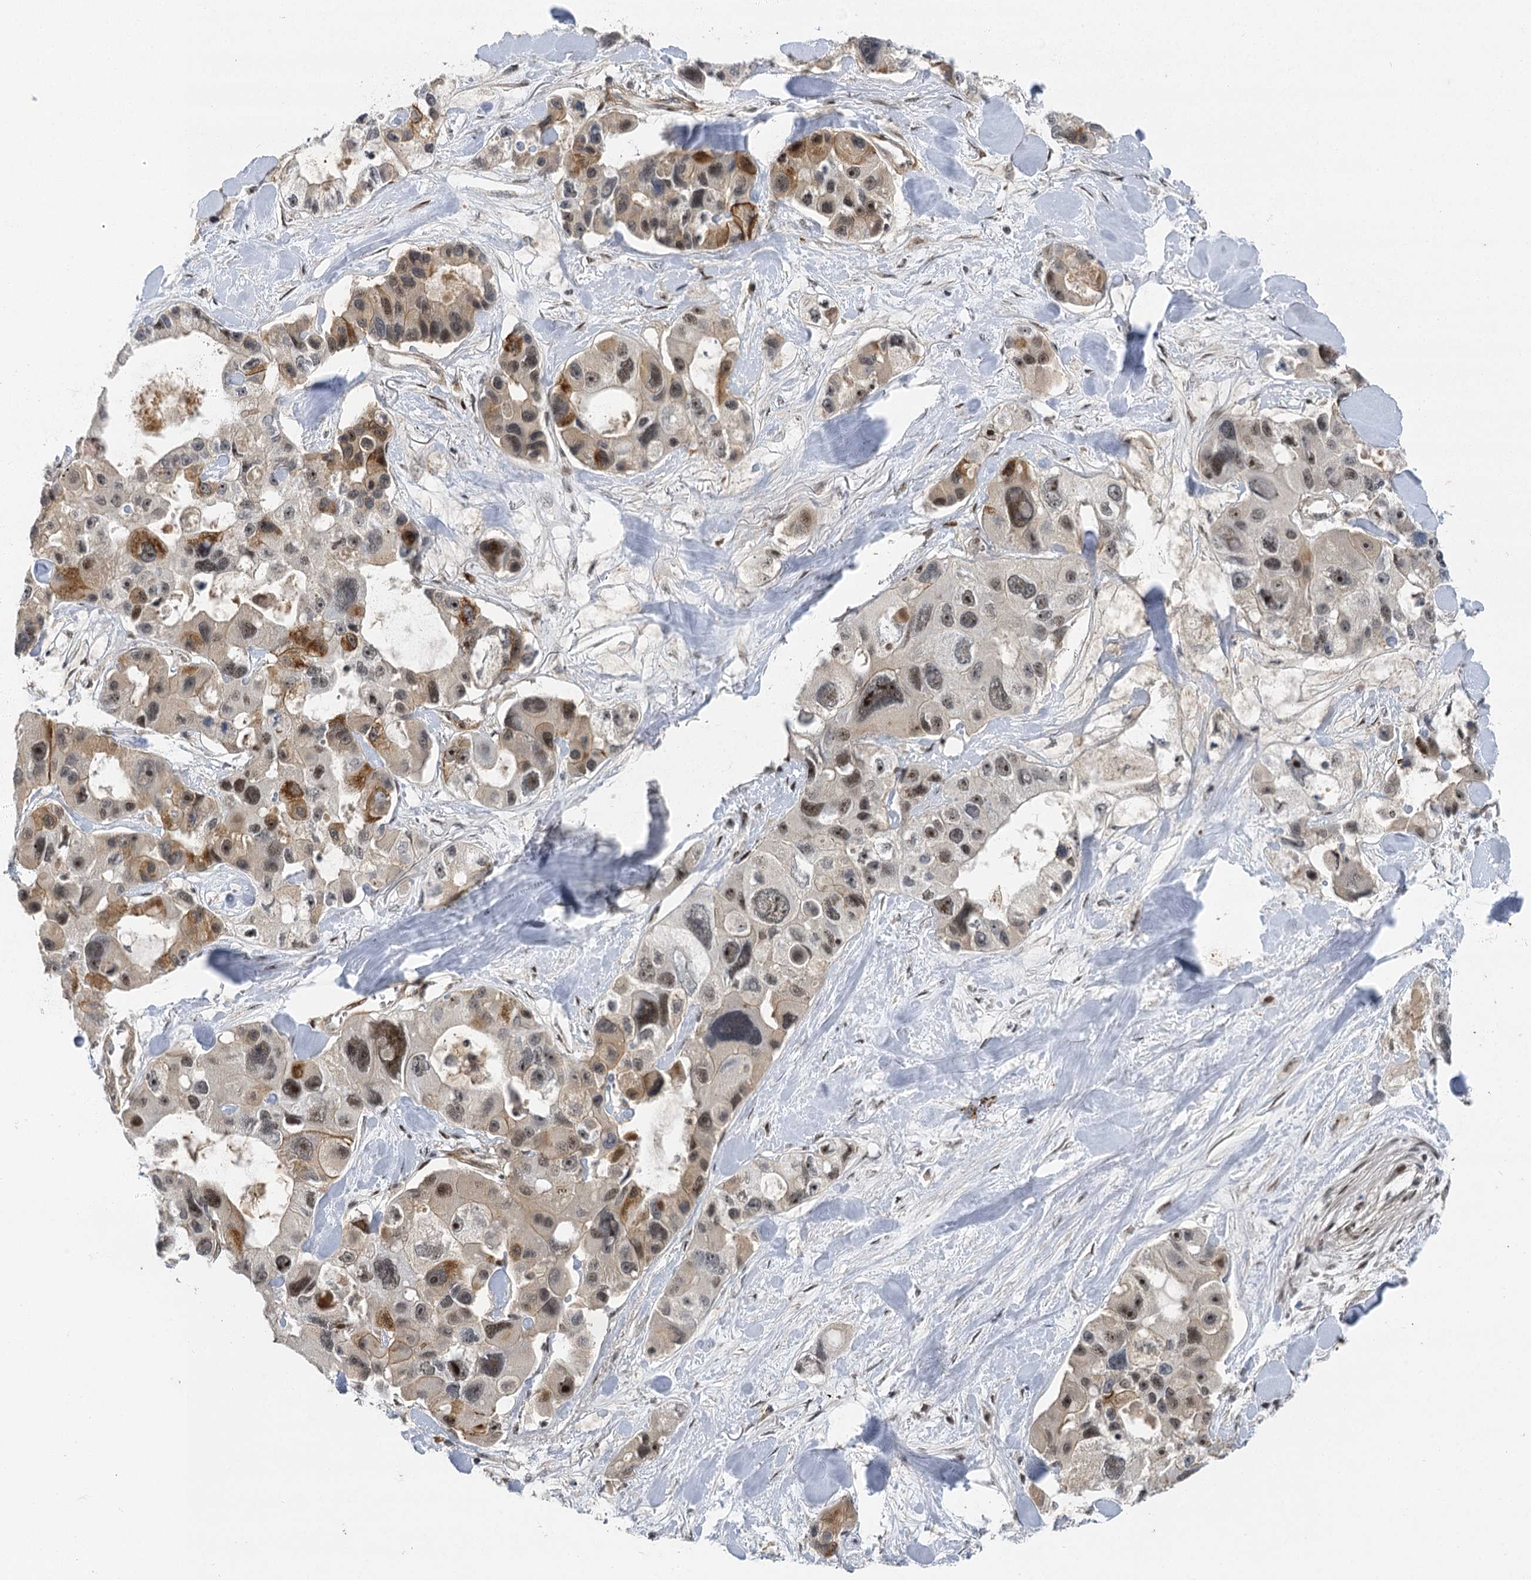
{"staining": {"intensity": "moderate", "quantity": "25%-75%", "location": "cytoplasmic/membranous,nuclear"}, "tissue": "lung cancer", "cell_type": "Tumor cells", "image_type": "cancer", "snomed": [{"axis": "morphology", "description": "Adenocarcinoma, NOS"}, {"axis": "topography", "description": "Lung"}], "caption": "The histopathology image demonstrates a brown stain indicating the presence of a protein in the cytoplasmic/membranous and nuclear of tumor cells in lung cancer (adenocarcinoma). Immunohistochemistry (ihc) stains the protein in brown and the nuclei are stained blue.", "gene": "IL11RA", "patient": {"sex": "female", "age": 54}}